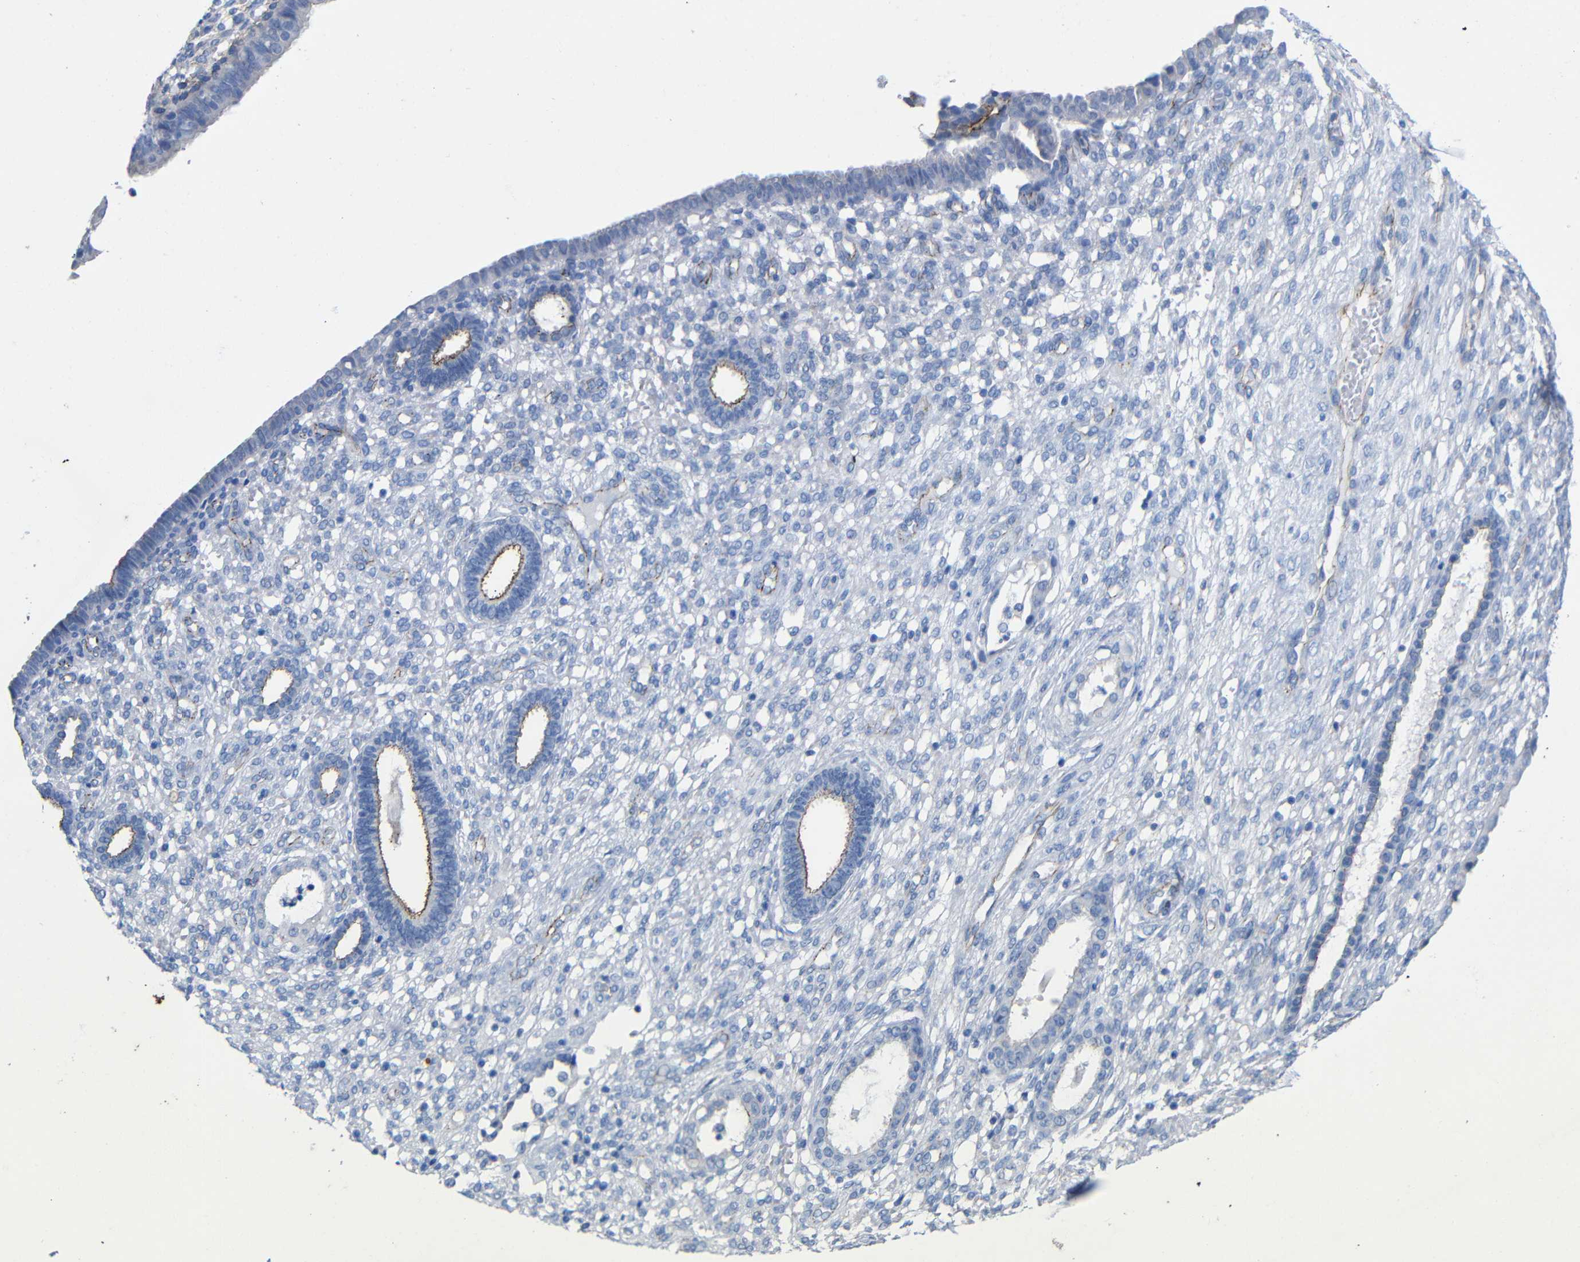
{"staining": {"intensity": "negative", "quantity": "none", "location": "none"}, "tissue": "endometrium", "cell_type": "Cells in endometrial stroma", "image_type": "normal", "snomed": [{"axis": "morphology", "description": "Normal tissue, NOS"}, {"axis": "topography", "description": "Endometrium"}], "caption": "High magnification brightfield microscopy of unremarkable endometrium stained with DAB (brown) and counterstained with hematoxylin (blue): cells in endometrial stroma show no significant staining. (Immunohistochemistry, brightfield microscopy, high magnification).", "gene": "CGNL1", "patient": {"sex": "female", "age": 61}}